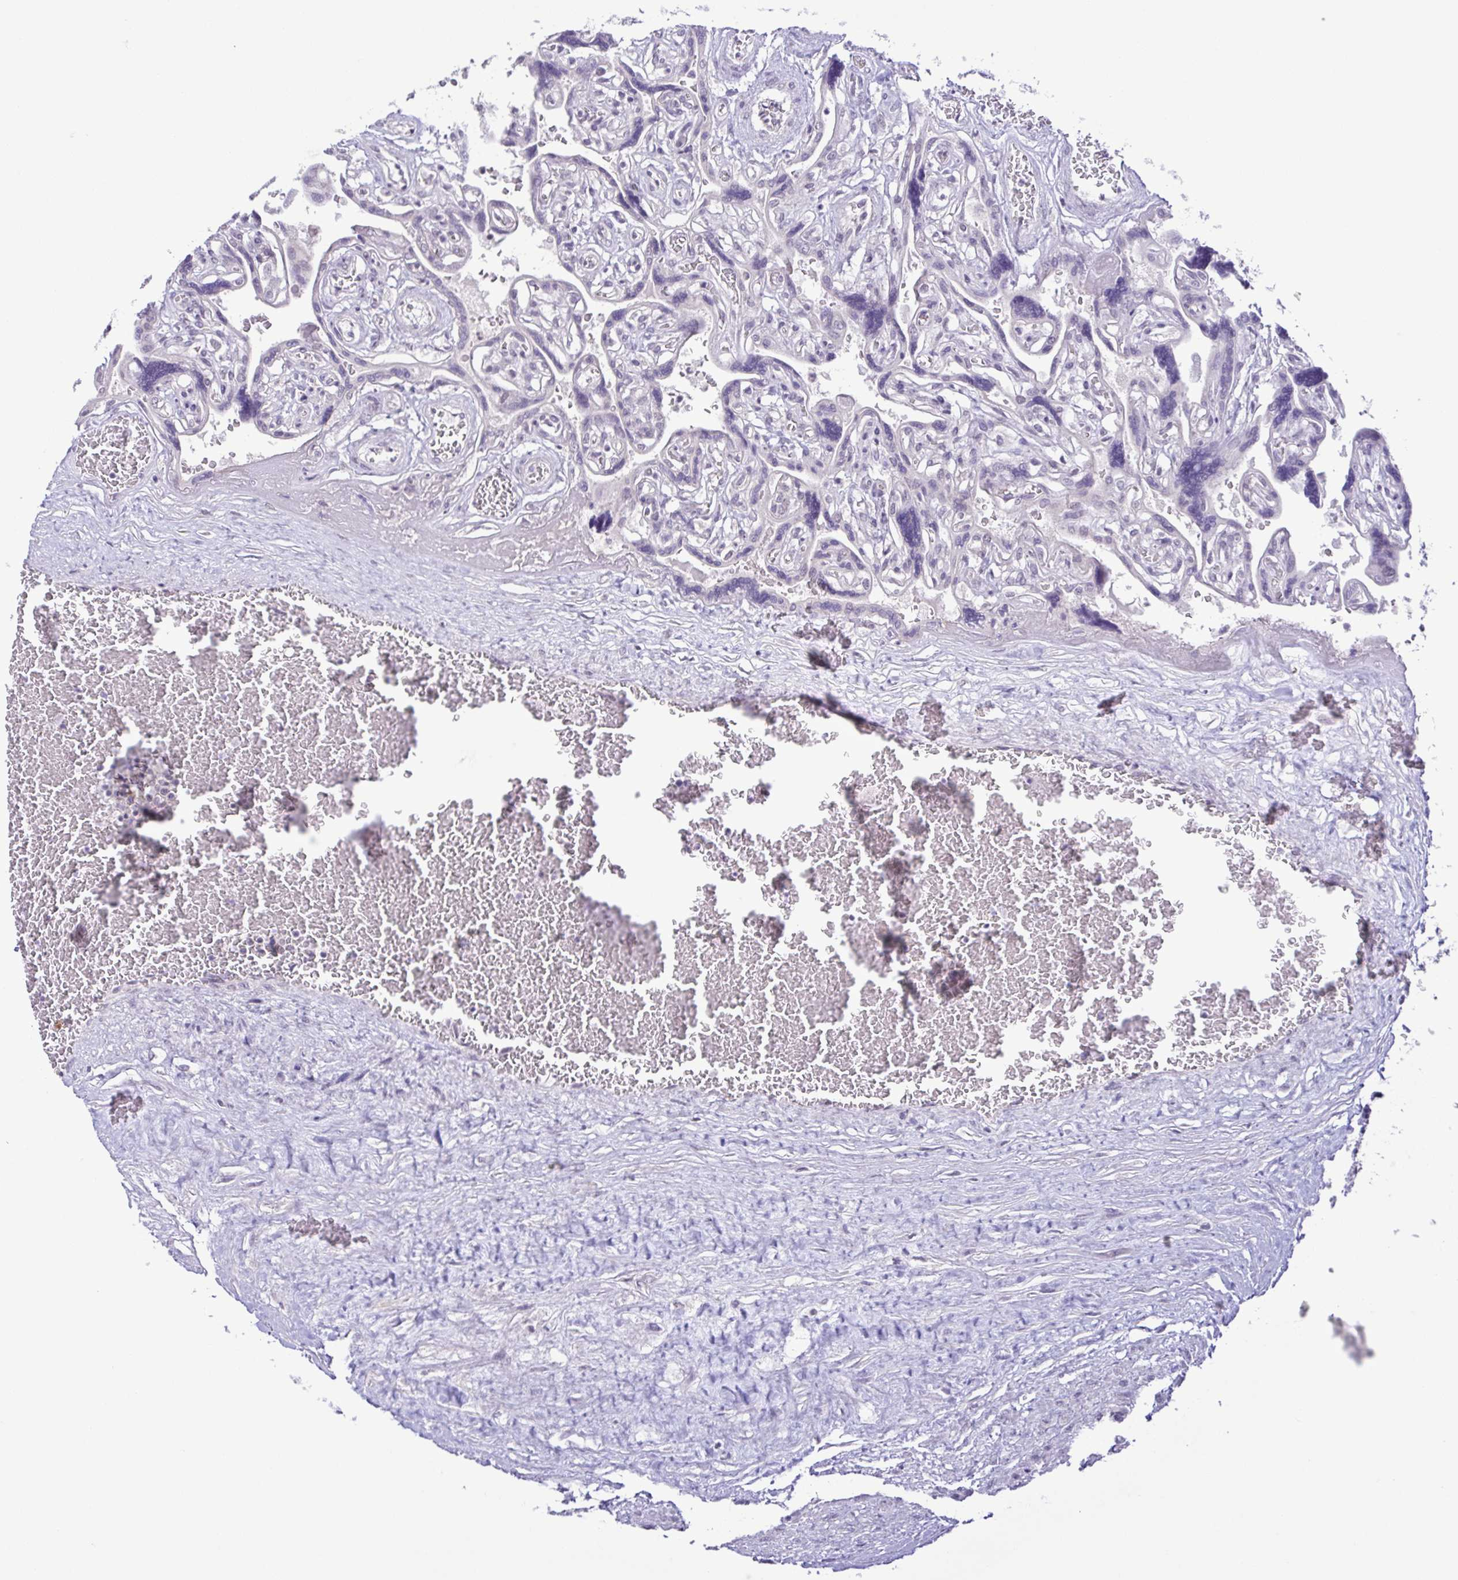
{"staining": {"intensity": "negative", "quantity": "none", "location": "none"}, "tissue": "placenta", "cell_type": "Decidual cells", "image_type": "normal", "snomed": [{"axis": "morphology", "description": "Normal tissue, NOS"}, {"axis": "topography", "description": "Placenta"}], "caption": "This is an IHC image of unremarkable placenta. There is no positivity in decidual cells.", "gene": "IL1RN", "patient": {"sex": "female", "age": 32}}